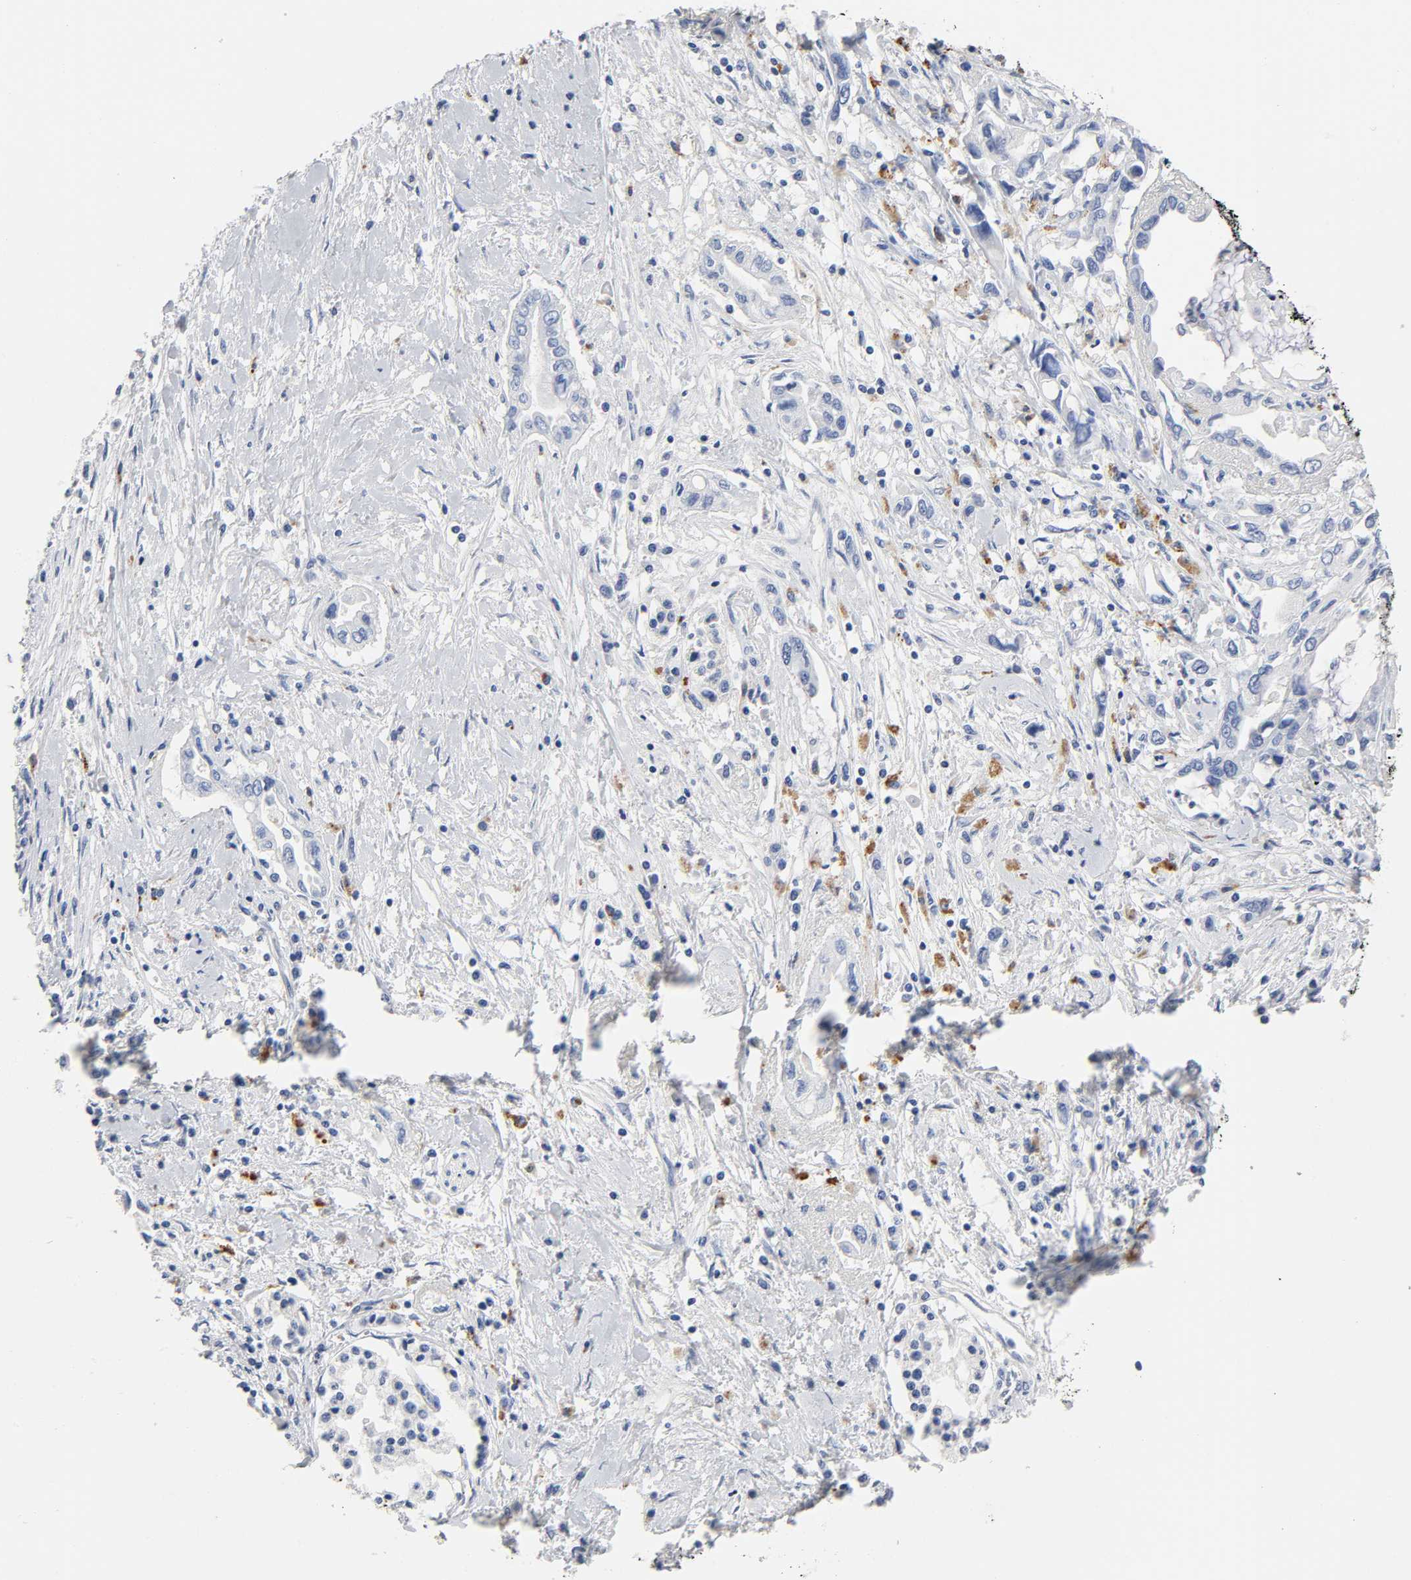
{"staining": {"intensity": "negative", "quantity": "none", "location": "none"}, "tissue": "pancreatic cancer", "cell_type": "Tumor cells", "image_type": "cancer", "snomed": [{"axis": "morphology", "description": "Adenocarcinoma, NOS"}, {"axis": "topography", "description": "Pancreas"}], "caption": "A photomicrograph of human pancreatic adenocarcinoma is negative for staining in tumor cells.", "gene": "PLP1", "patient": {"sex": "female", "age": 57}}